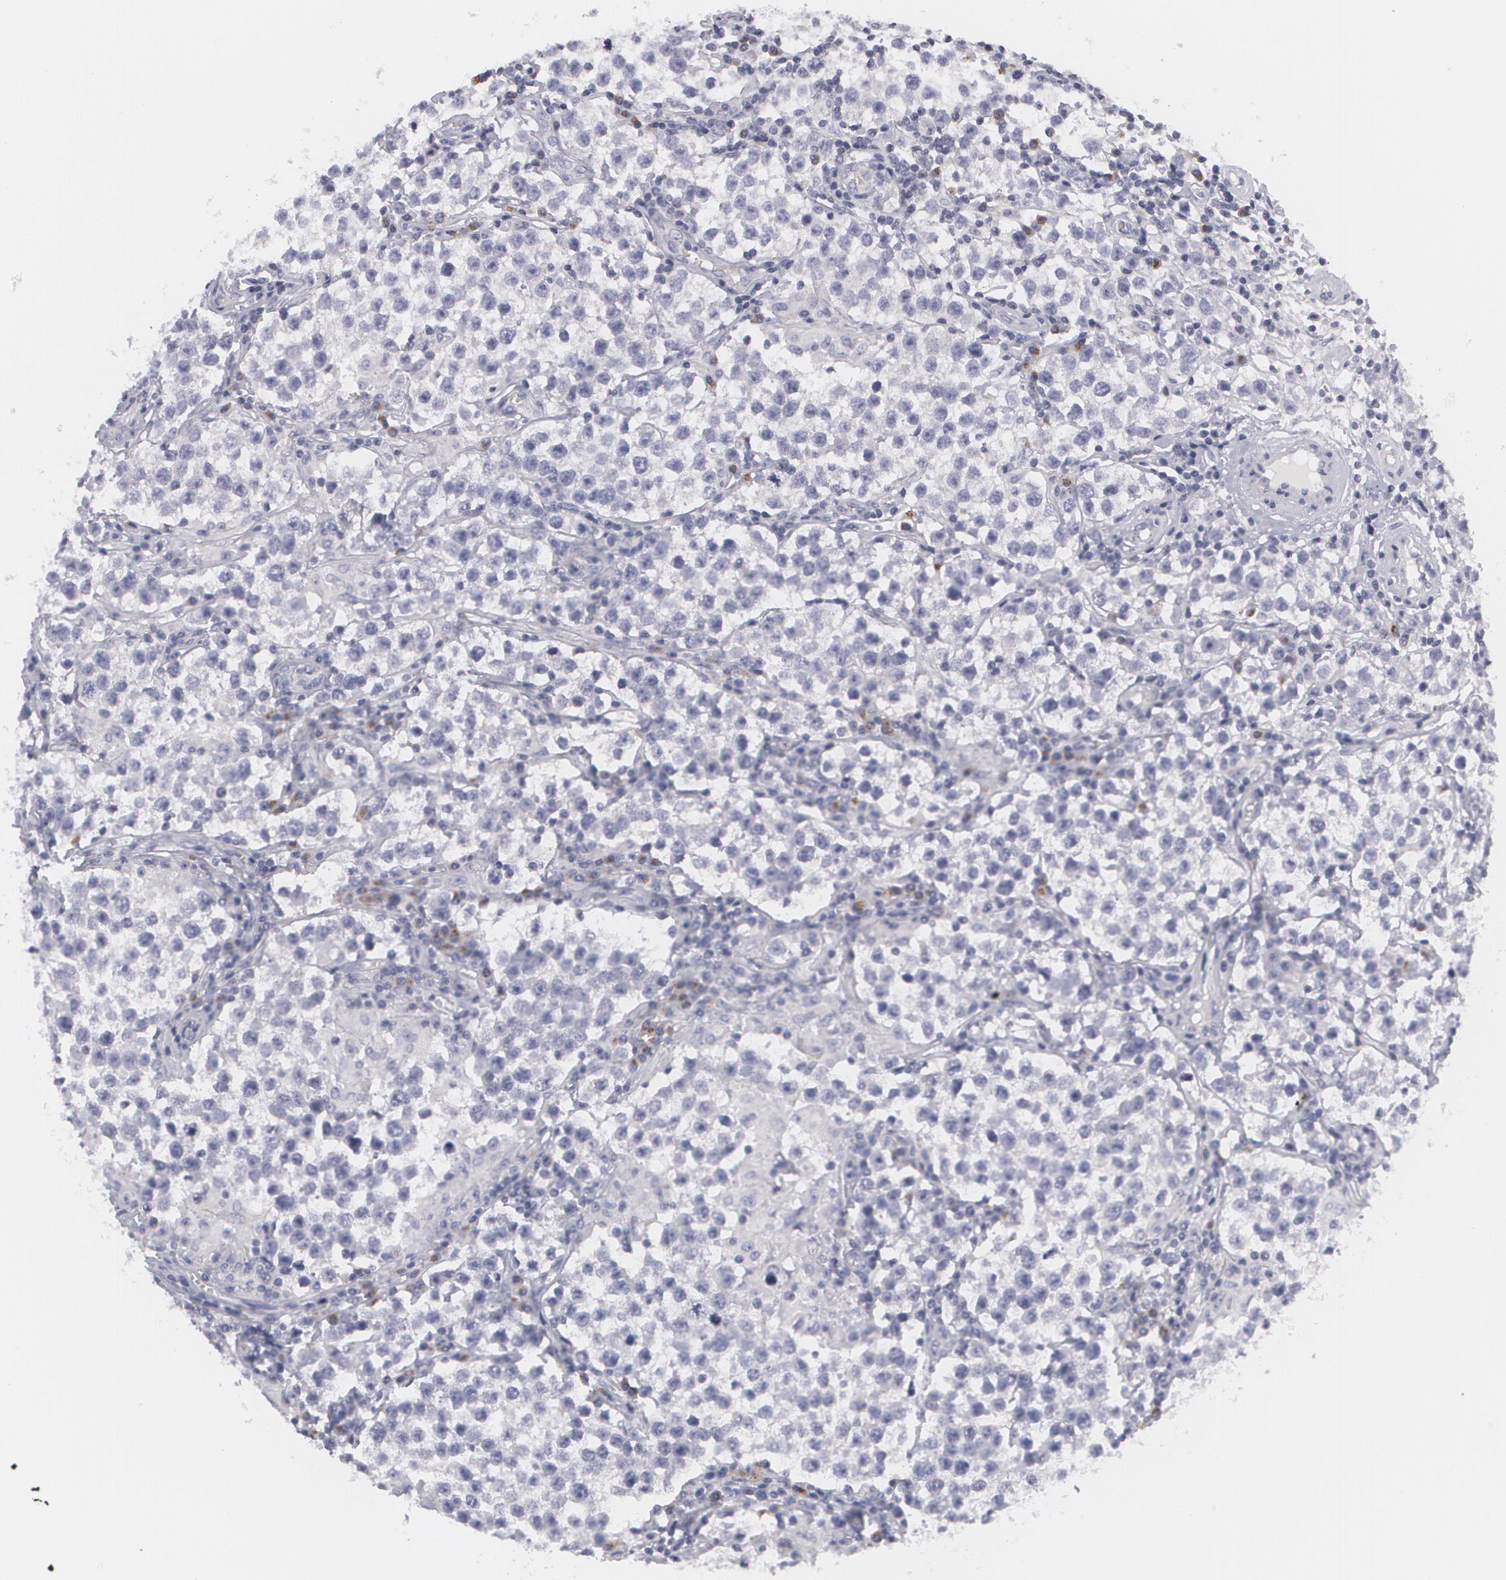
{"staining": {"intensity": "negative", "quantity": "none", "location": "none"}, "tissue": "testis cancer", "cell_type": "Tumor cells", "image_type": "cancer", "snomed": [{"axis": "morphology", "description": "Seminoma, NOS"}, {"axis": "topography", "description": "Testis"}], "caption": "The histopathology image demonstrates no significant positivity in tumor cells of seminoma (testis). (DAB (3,3'-diaminobenzidine) IHC, high magnification).", "gene": "MBNL3", "patient": {"sex": "male", "age": 36}}